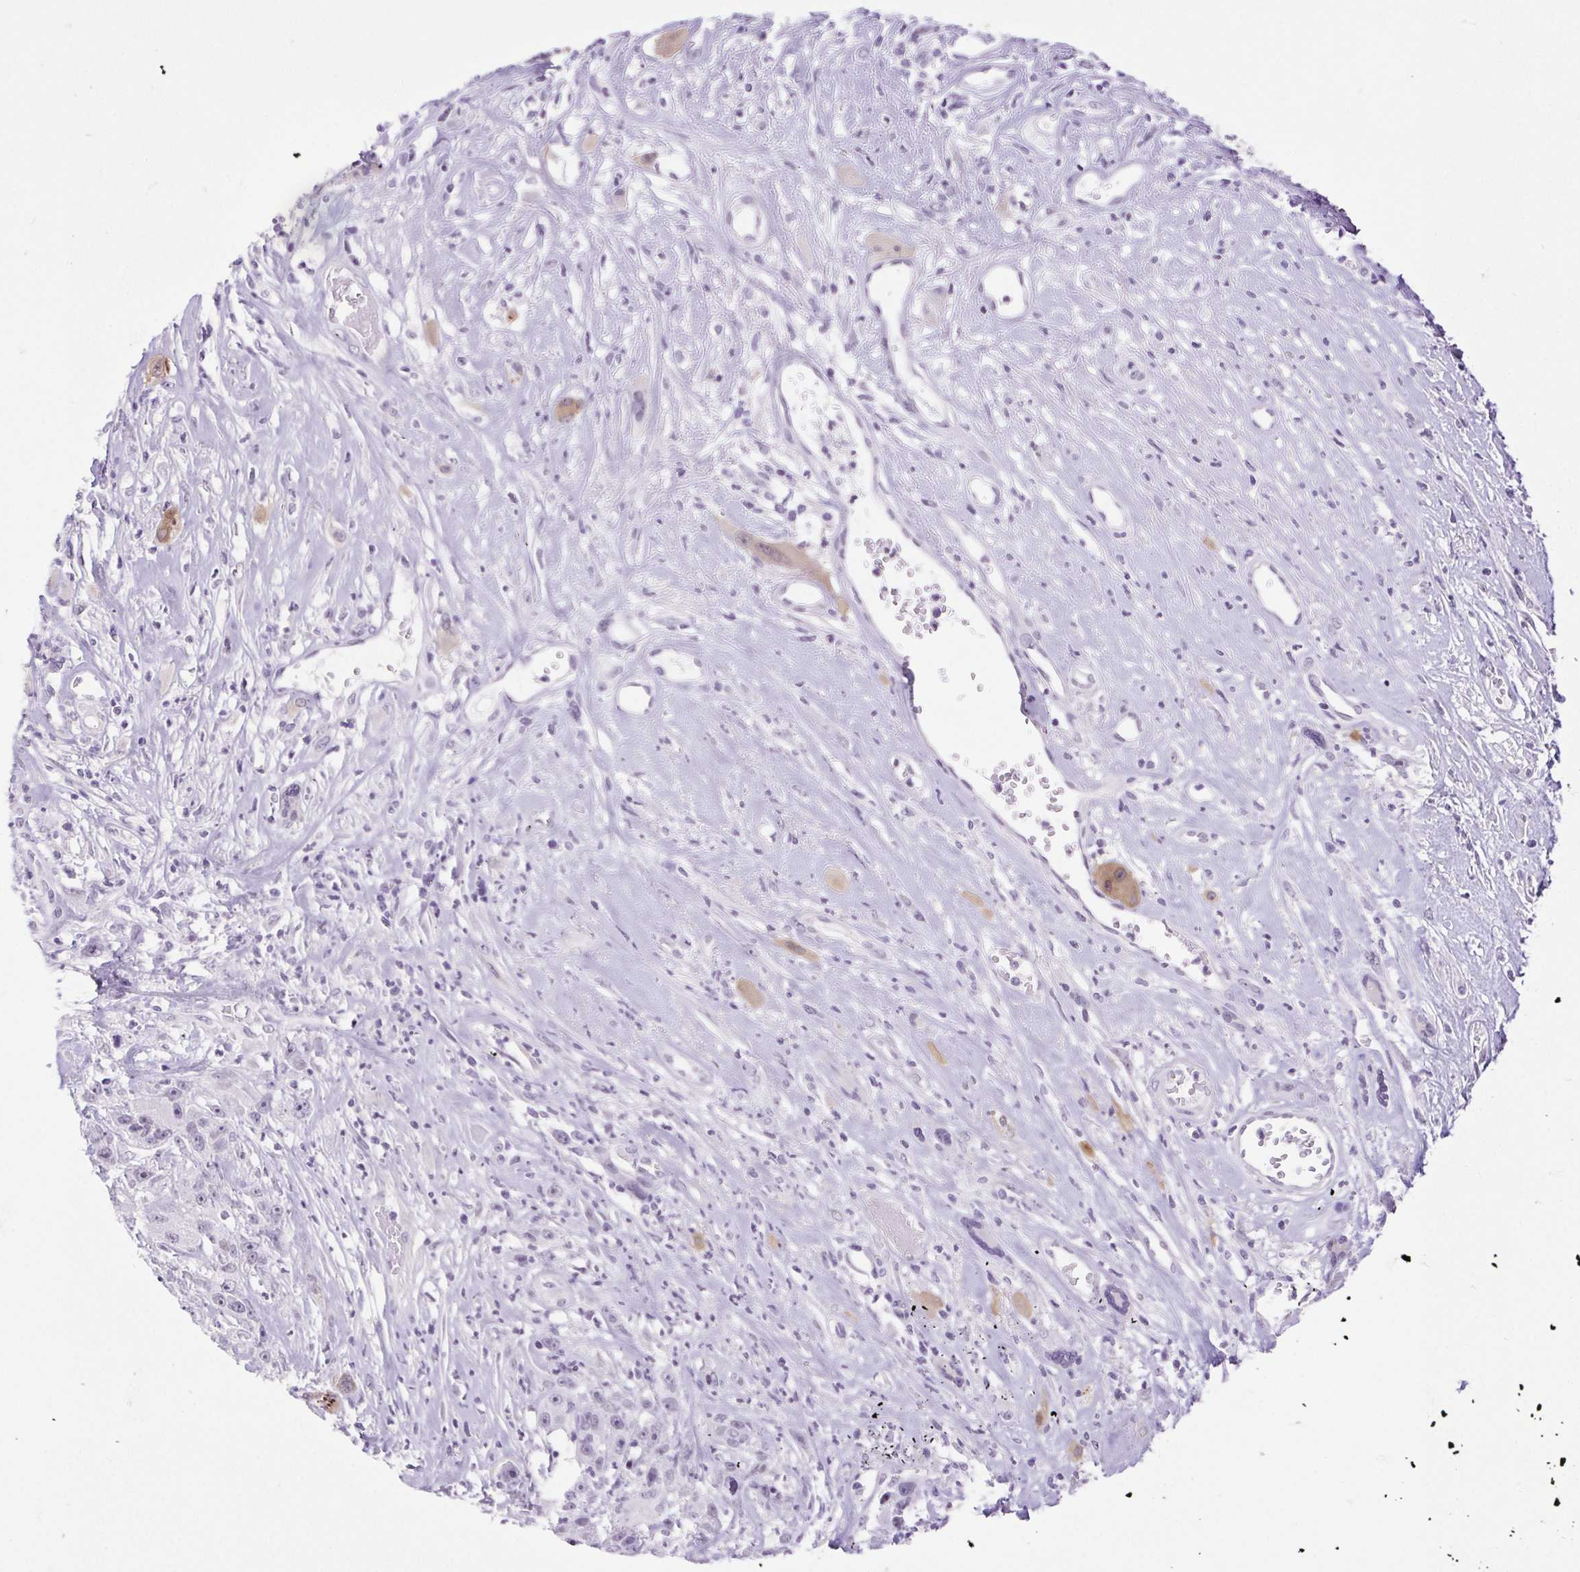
{"staining": {"intensity": "negative", "quantity": "none", "location": "none"}, "tissue": "head and neck cancer", "cell_type": "Tumor cells", "image_type": "cancer", "snomed": [{"axis": "morphology", "description": "Squamous cell carcinoma, NOS"}, {"axis": "topography", "description": "Head-Neck"}], "caption": "A micrograph of head and neck cancer stained for a protein demonstrates no brown staining in tumor cells. (DAB immunohistochemistry (IHC) visualized using brightfield microscopy, high magnification).", "gene": "BCAS1", "patient": {"sex": "male", "age": 57}}